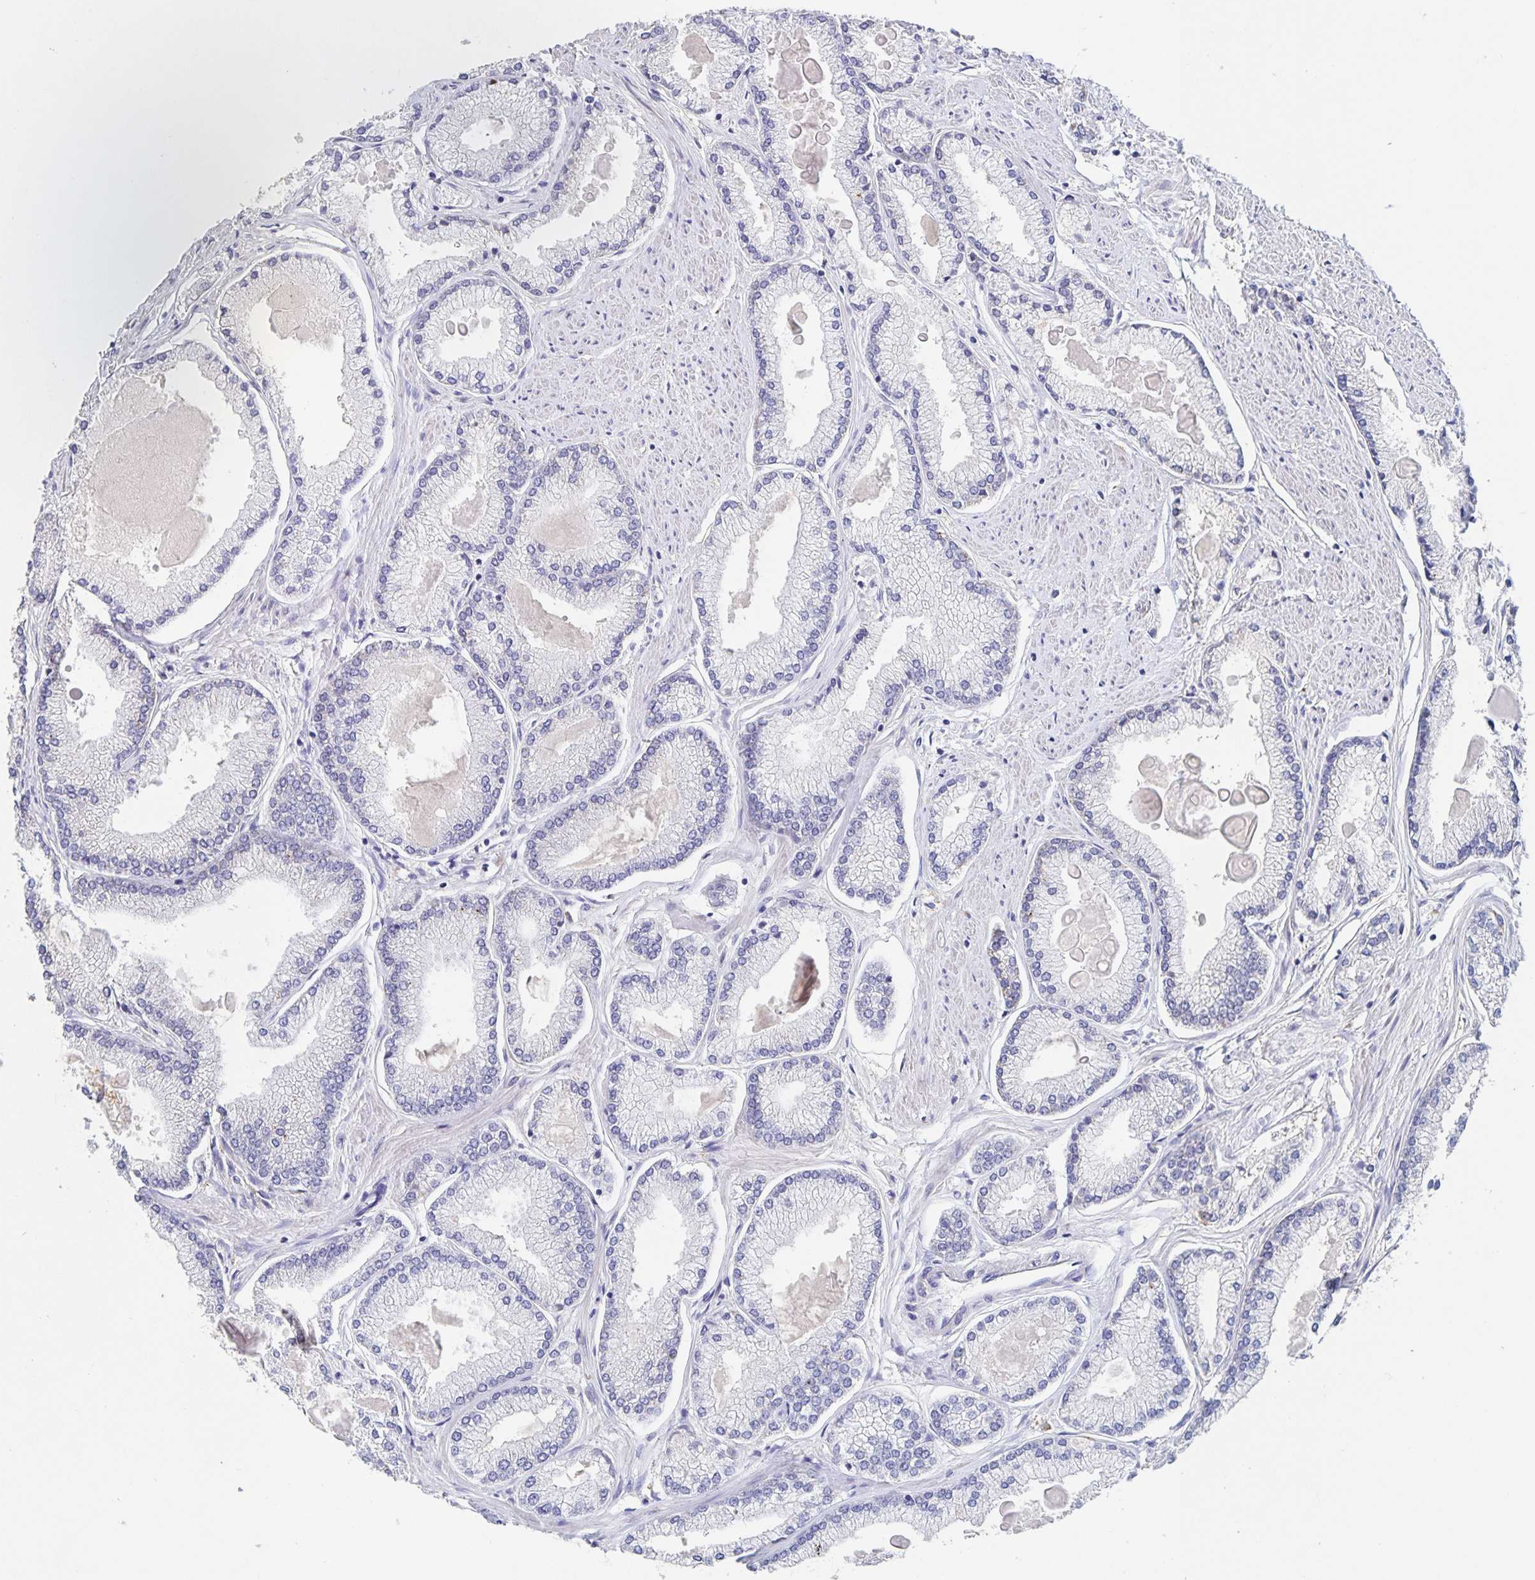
{"staining": {"intensity": "negative", "quantity": "none", "location": "none"}, "tissue": "prostate cancer", "cell_type": "Tumor cells", "image_type": "cancer", "snomed": [{"axis": "morphology", "description": "Adenocarcinoma, High grade"}, {"axis": "topography", "description": "Prostate"}], "caption": "Prostate cancer (high-grade adenocarcinoma) was stained to show a protein in brown. There is no significant expression in tumor cells. (IHC, brightfield microscopy, high magnification).", "gene": "CDC42BPG", "patient": {"sex": "male", "age": 68}}